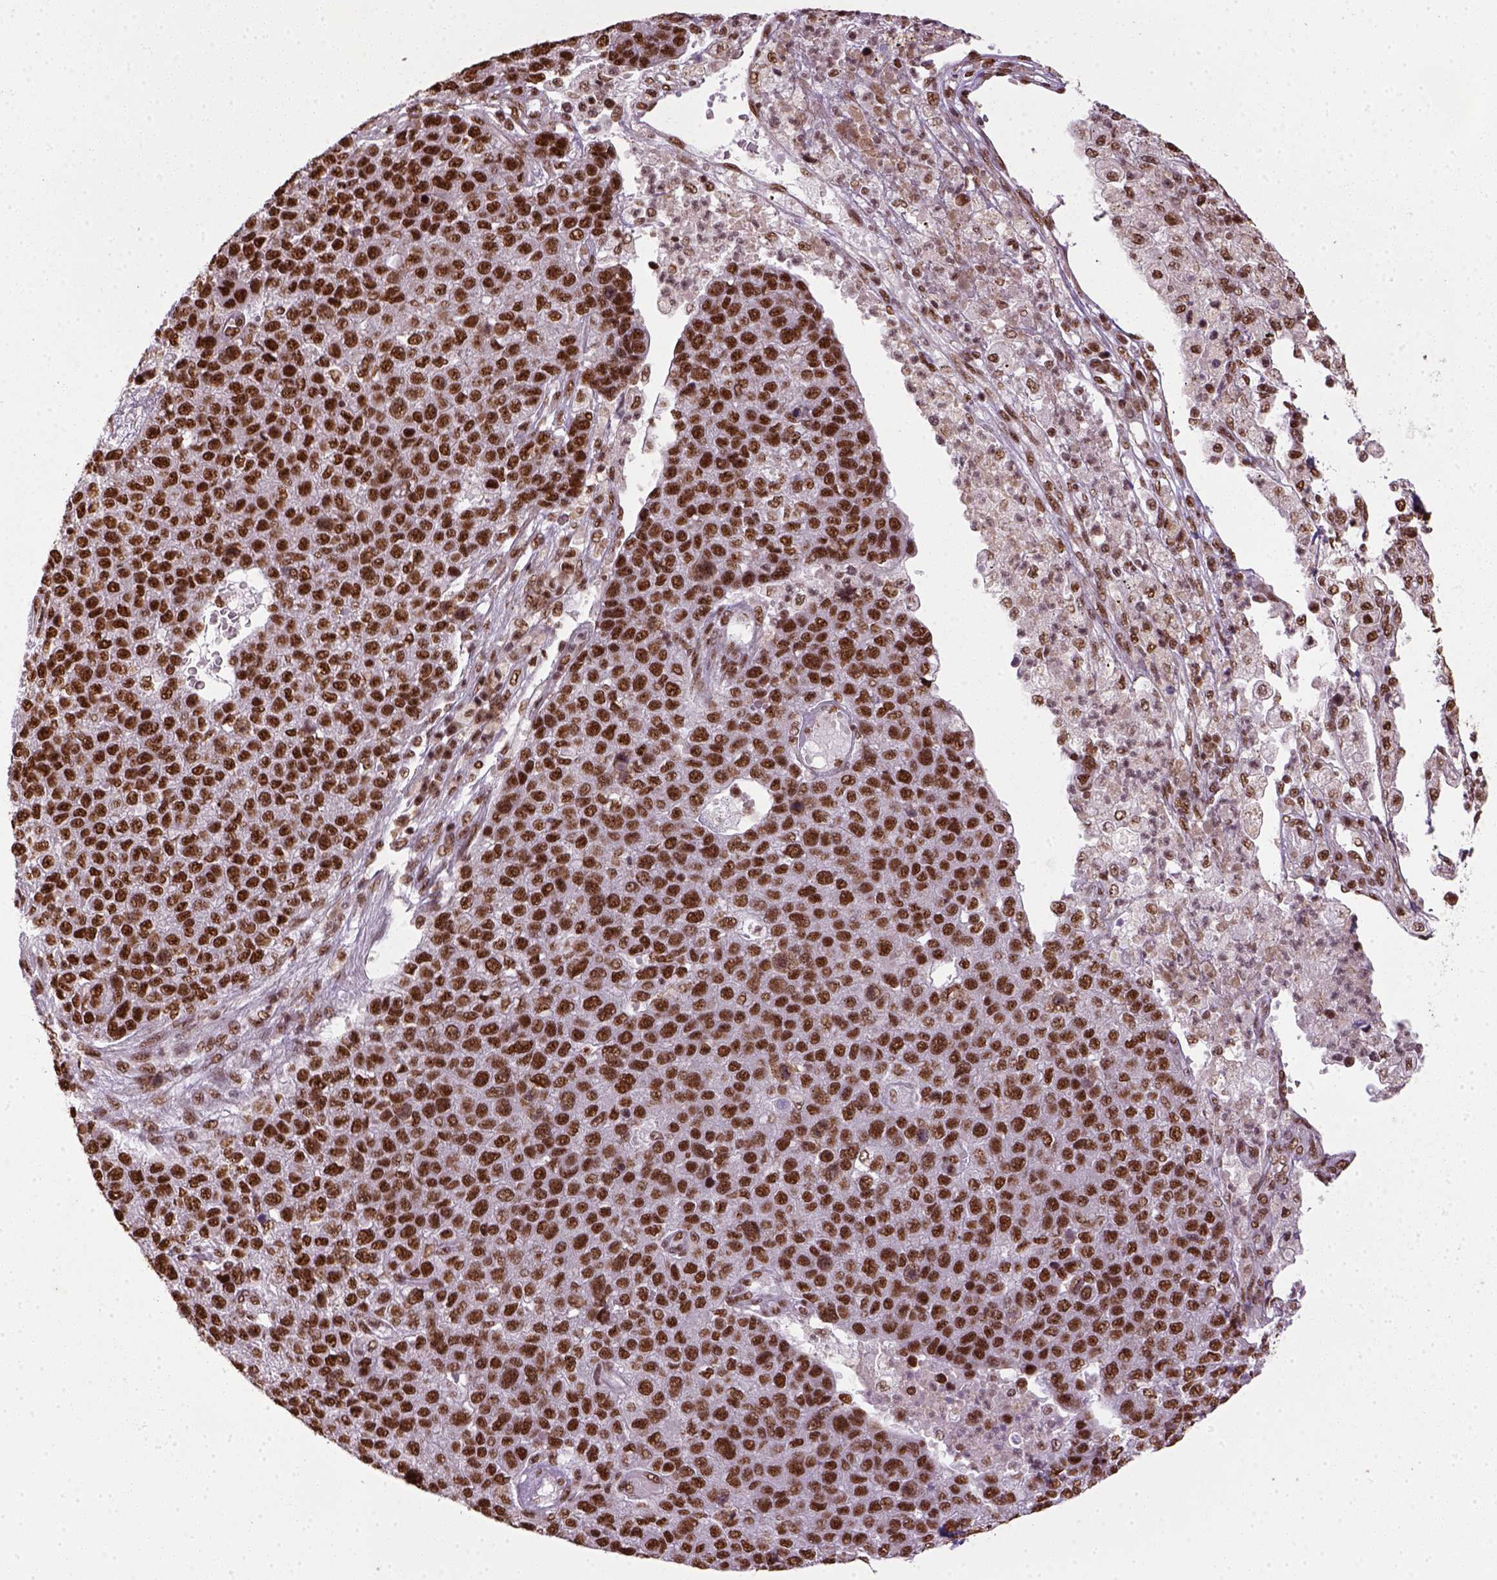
{"staining": {"intensity": "strong", "quantity": ">75%", "location": "nuclear"}, "tissue": "pancreatic cancer", "cell_type": "Tumor cells", "image_type": "cancer", "snomed": [{"axis": "morphology", "description": "Adenocarcinoma, NOS"}, {"axis": "topography", "description": "Pancreas"}], "caption": "High-magnification brightfield microscopy of pancreatic cancer (adenocarcinoma) stained with DAB (3,3'-diaminobenzidine) (brown) and counterstained with hematoxylin (blue). tumor cells exhibit strong nuclear positivity is seen in approximately>75% of cells. (DAB (3,3'-diaminobenzidine) IHC with brightfield microscopy, high magnification).", "gene": "CCAR1", "patient": {"sex": "female", "age": 61}}